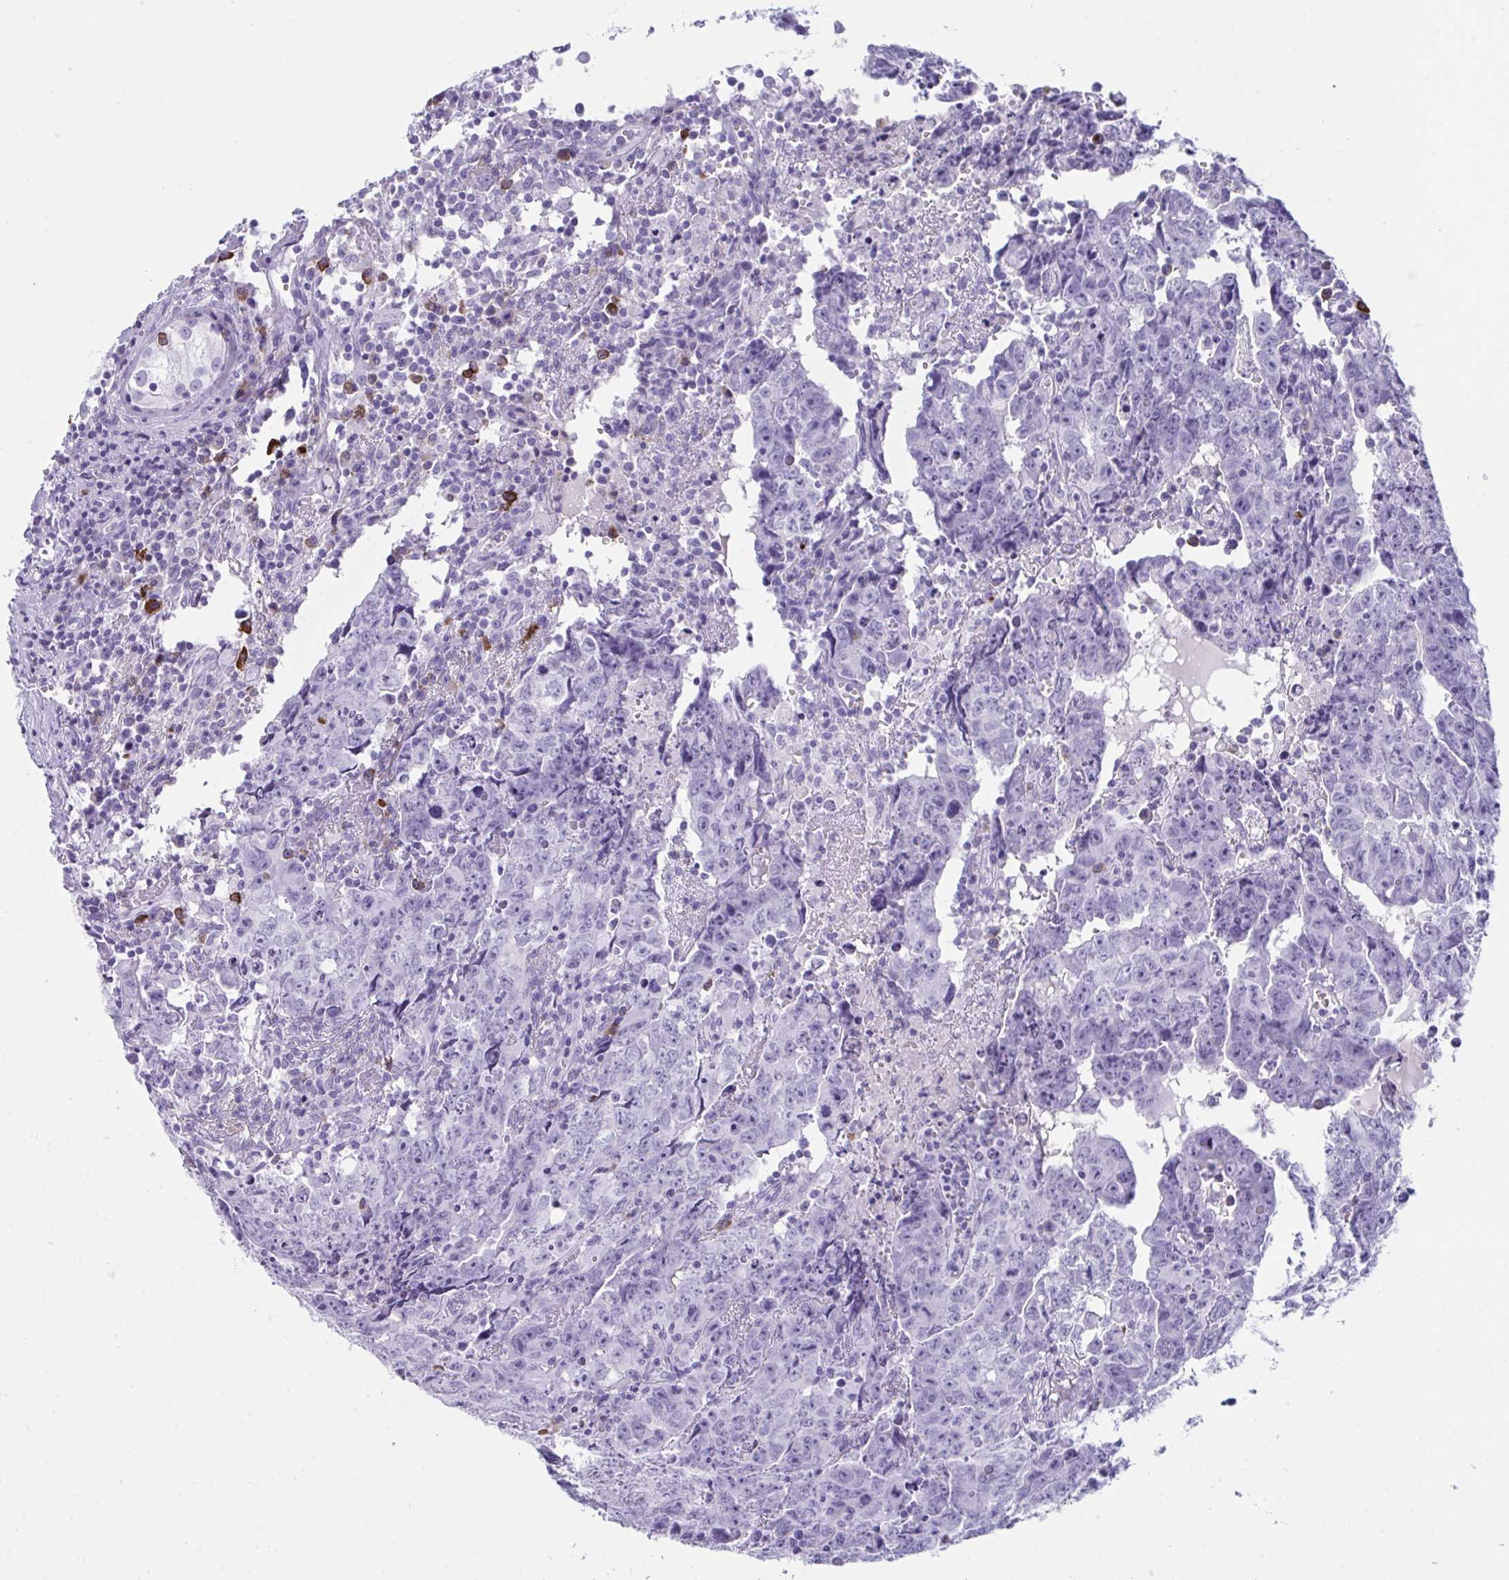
{"staining": {"intensity": "negative", "quantity": "none", "location": "none"}, "tissue": "testis cancer", "cell_type": "Tumor cells", "image_type": "cancer", "snomed": [{"axis": "morphology", "description": "Carcinoma, Embryonal, NOS"}, {"axis": "topography", "description": "Testis"}], "caption": "There is no significant positivity in tumor cells of testis cancer (embryonal carcinoma).", "gene": "JCHAIN", "patient": {"sex": "male", "age": 22}}